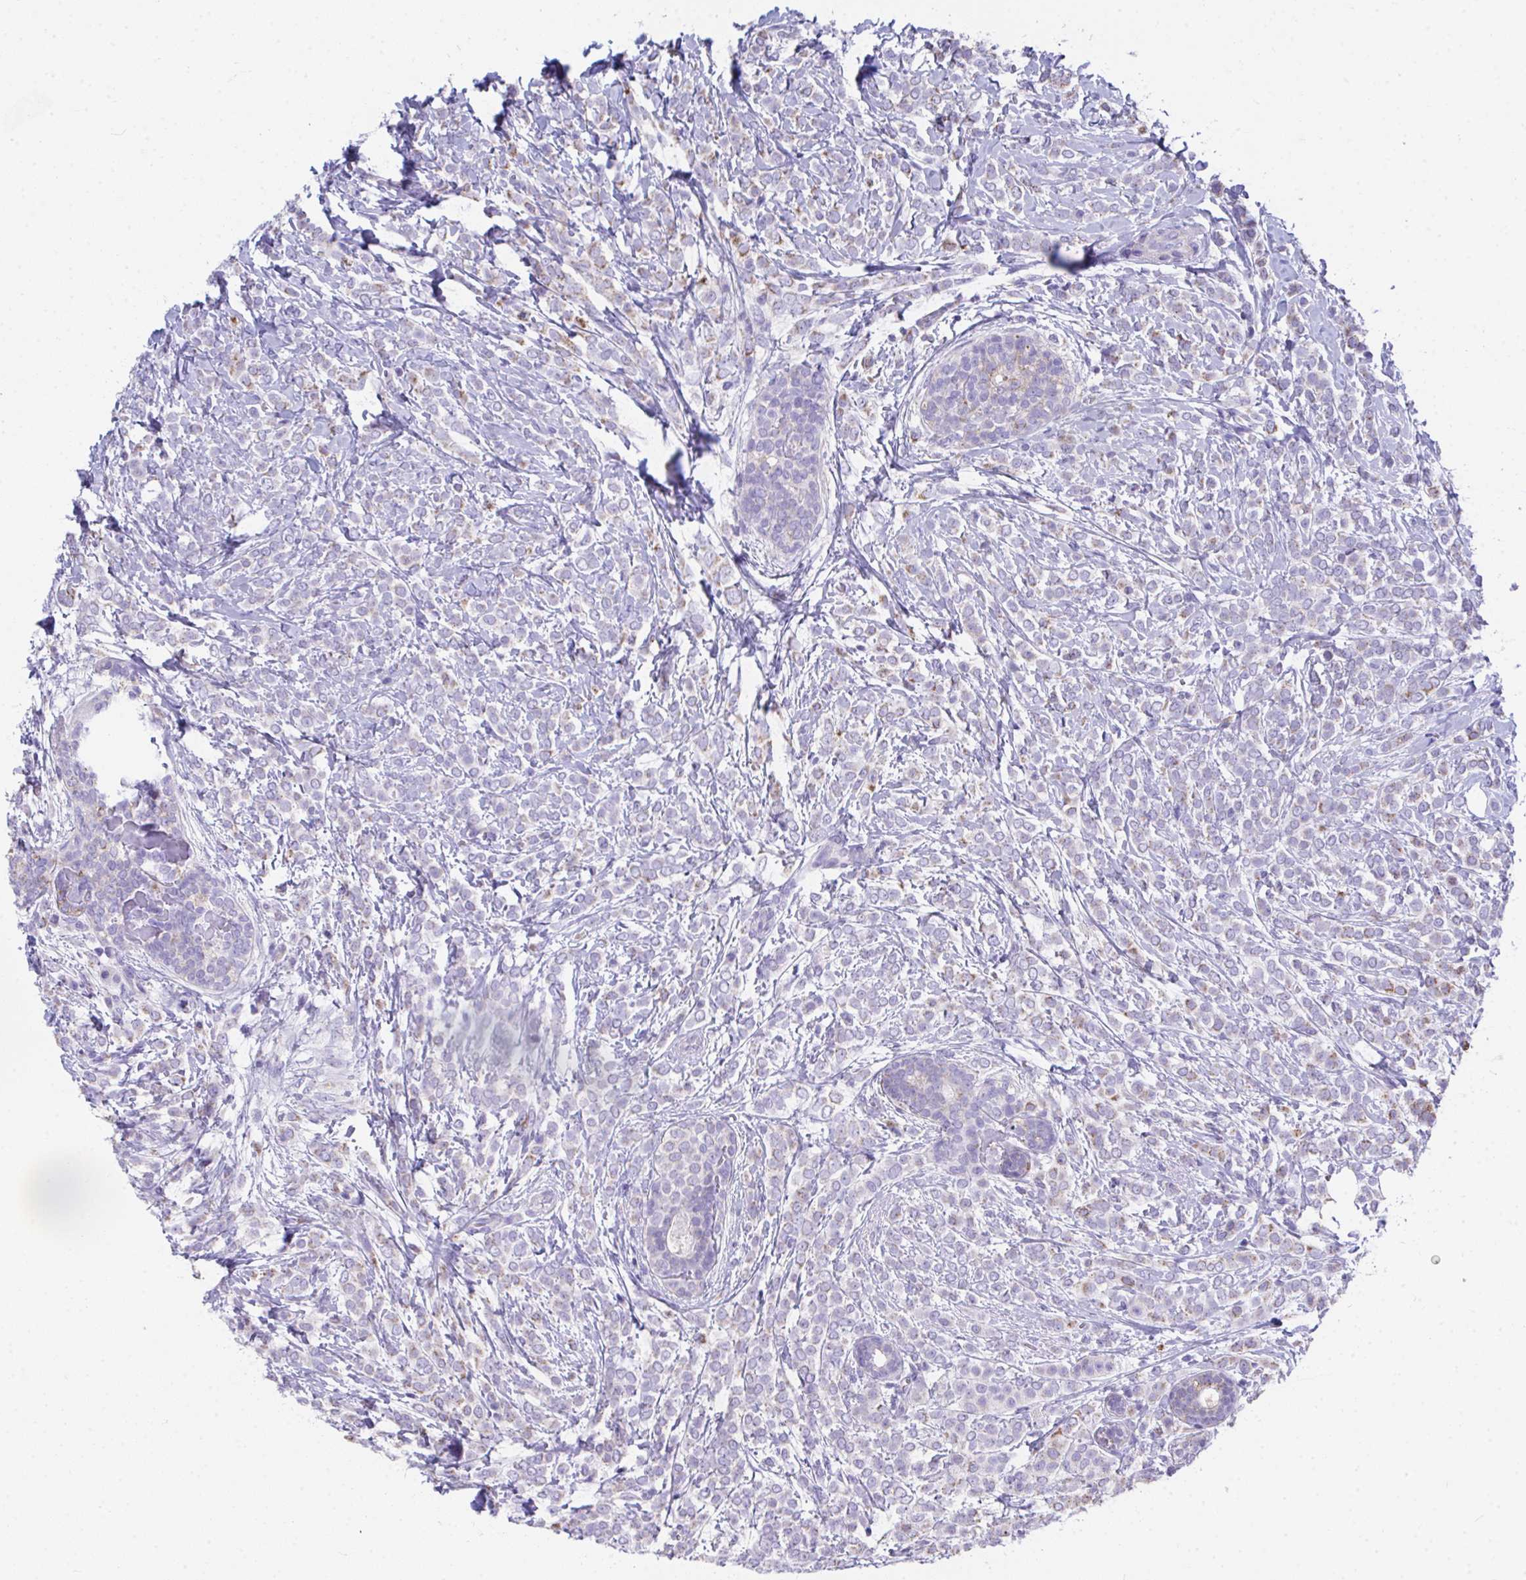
{"staining": {"intensity": "weak", "quantity": "<25%", "location": "cytoplasmic/membranous"}, "tissue": "breast cancer", "cell_type": "Tumor cells", "image_type": "cancer", "snomed": [{"axis": "morphology", "description": "Lobular carcinoma"}, {"axis": "topography", "description": "Breast"}], "caption": "Immunohistochemistry (IHC) micrograph of neoplastic tissue: human breast cancer (lobular carcinoma) stained with DAB reveals no significant protein staining in tumor cells.", "gene": "COA5", "patient": {"sex": "female", "age": 49}}